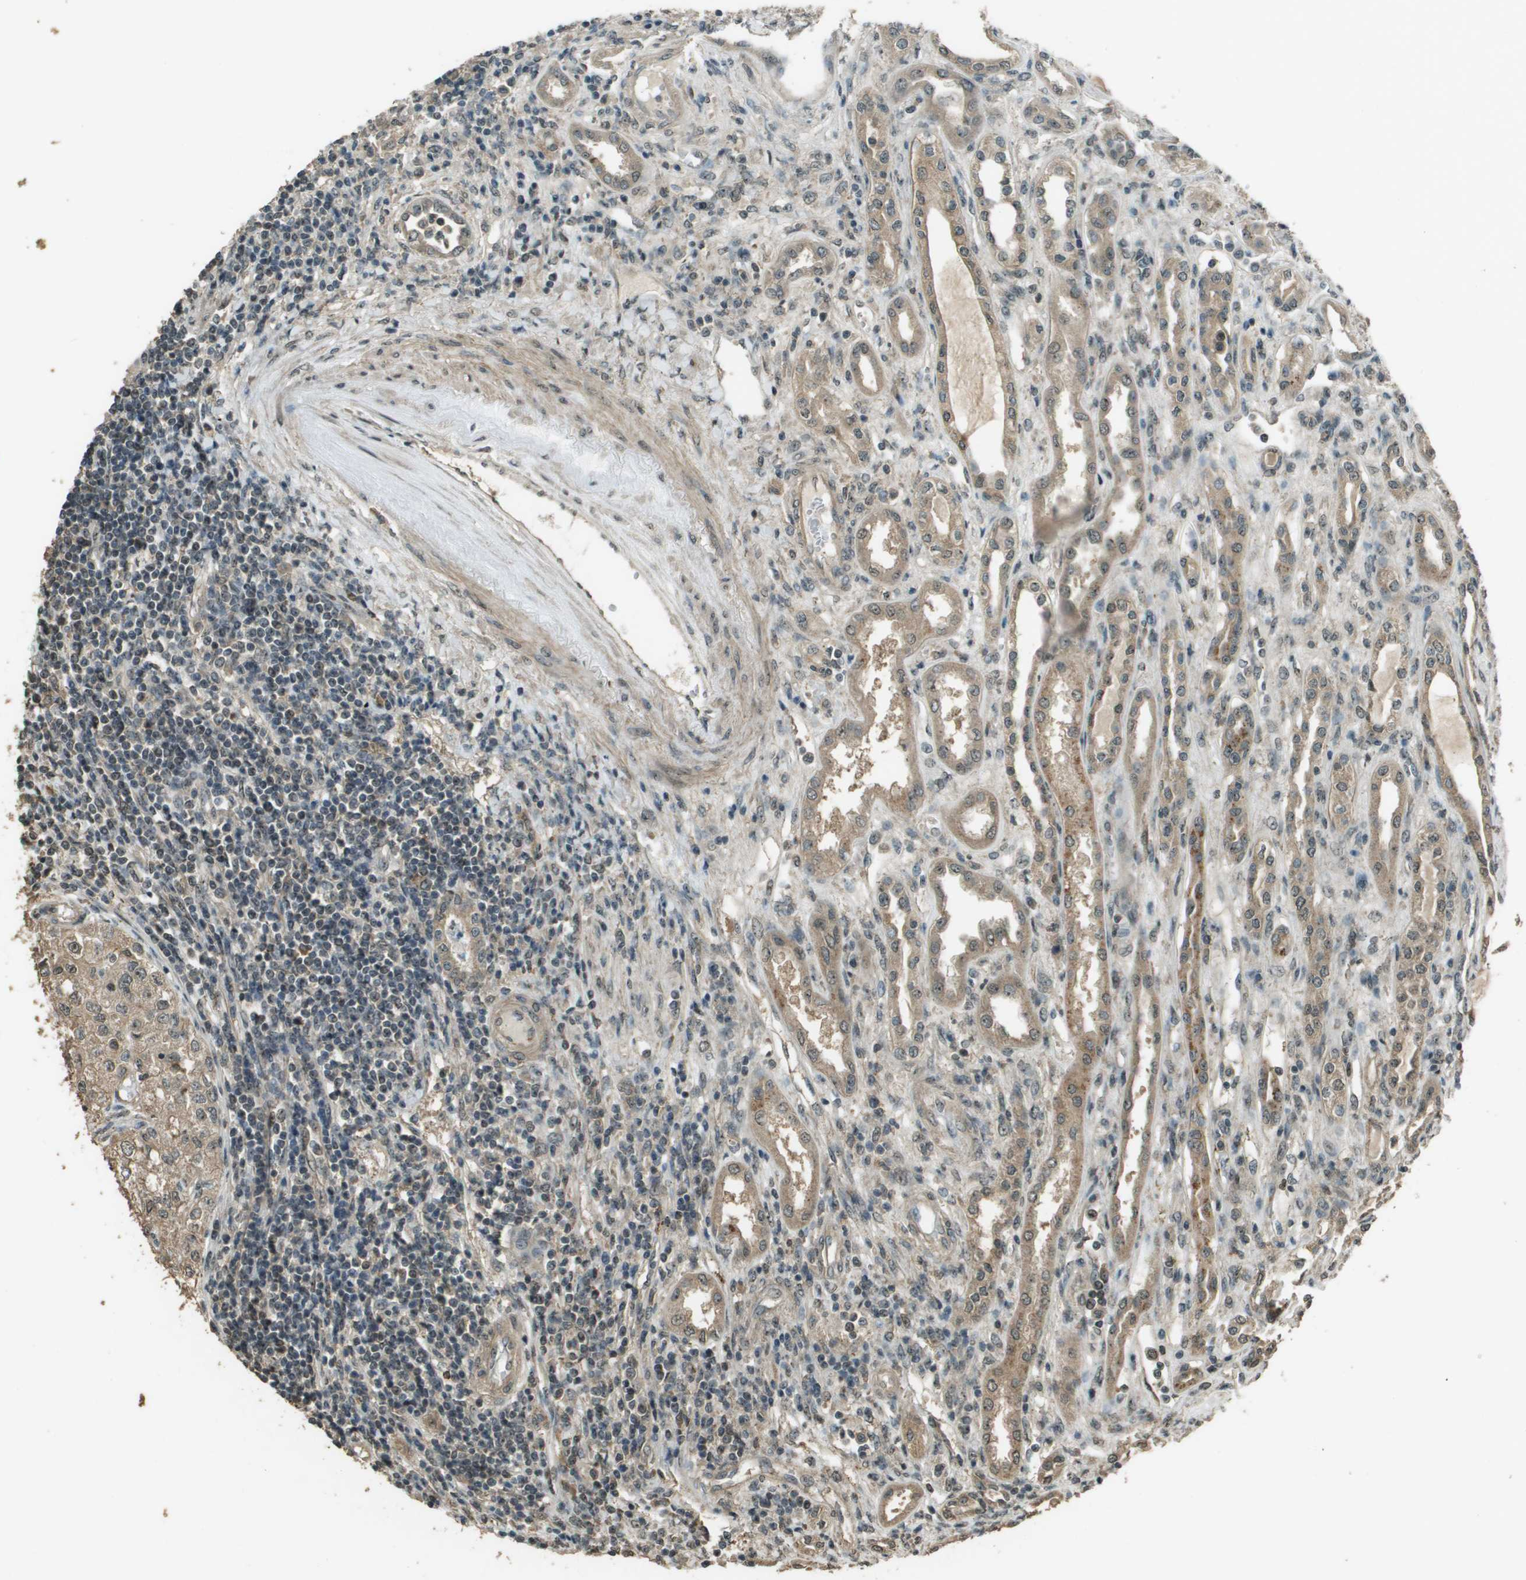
{"staining": {"intensity": "moderate", "quantity": ">75%", "location": "cytoplasmic/membranous"}, "tissue": "renal cancer", "cell_type": "Tumor cells", "image_type": "cancer", "snomed": [{"axis": "morphology", "description": "Adenocarcinoma, NOS"}, {"axis": "topography", "description": "Kidney"}], "caption": "A photomicrograph of adenocarcinoma (renal) stained for a protein reveals moderate cytoplasmic/membranous brown staining in tumor cells.", "gene": "SDC3", "patient": {"sex": "female", "age": 54}}